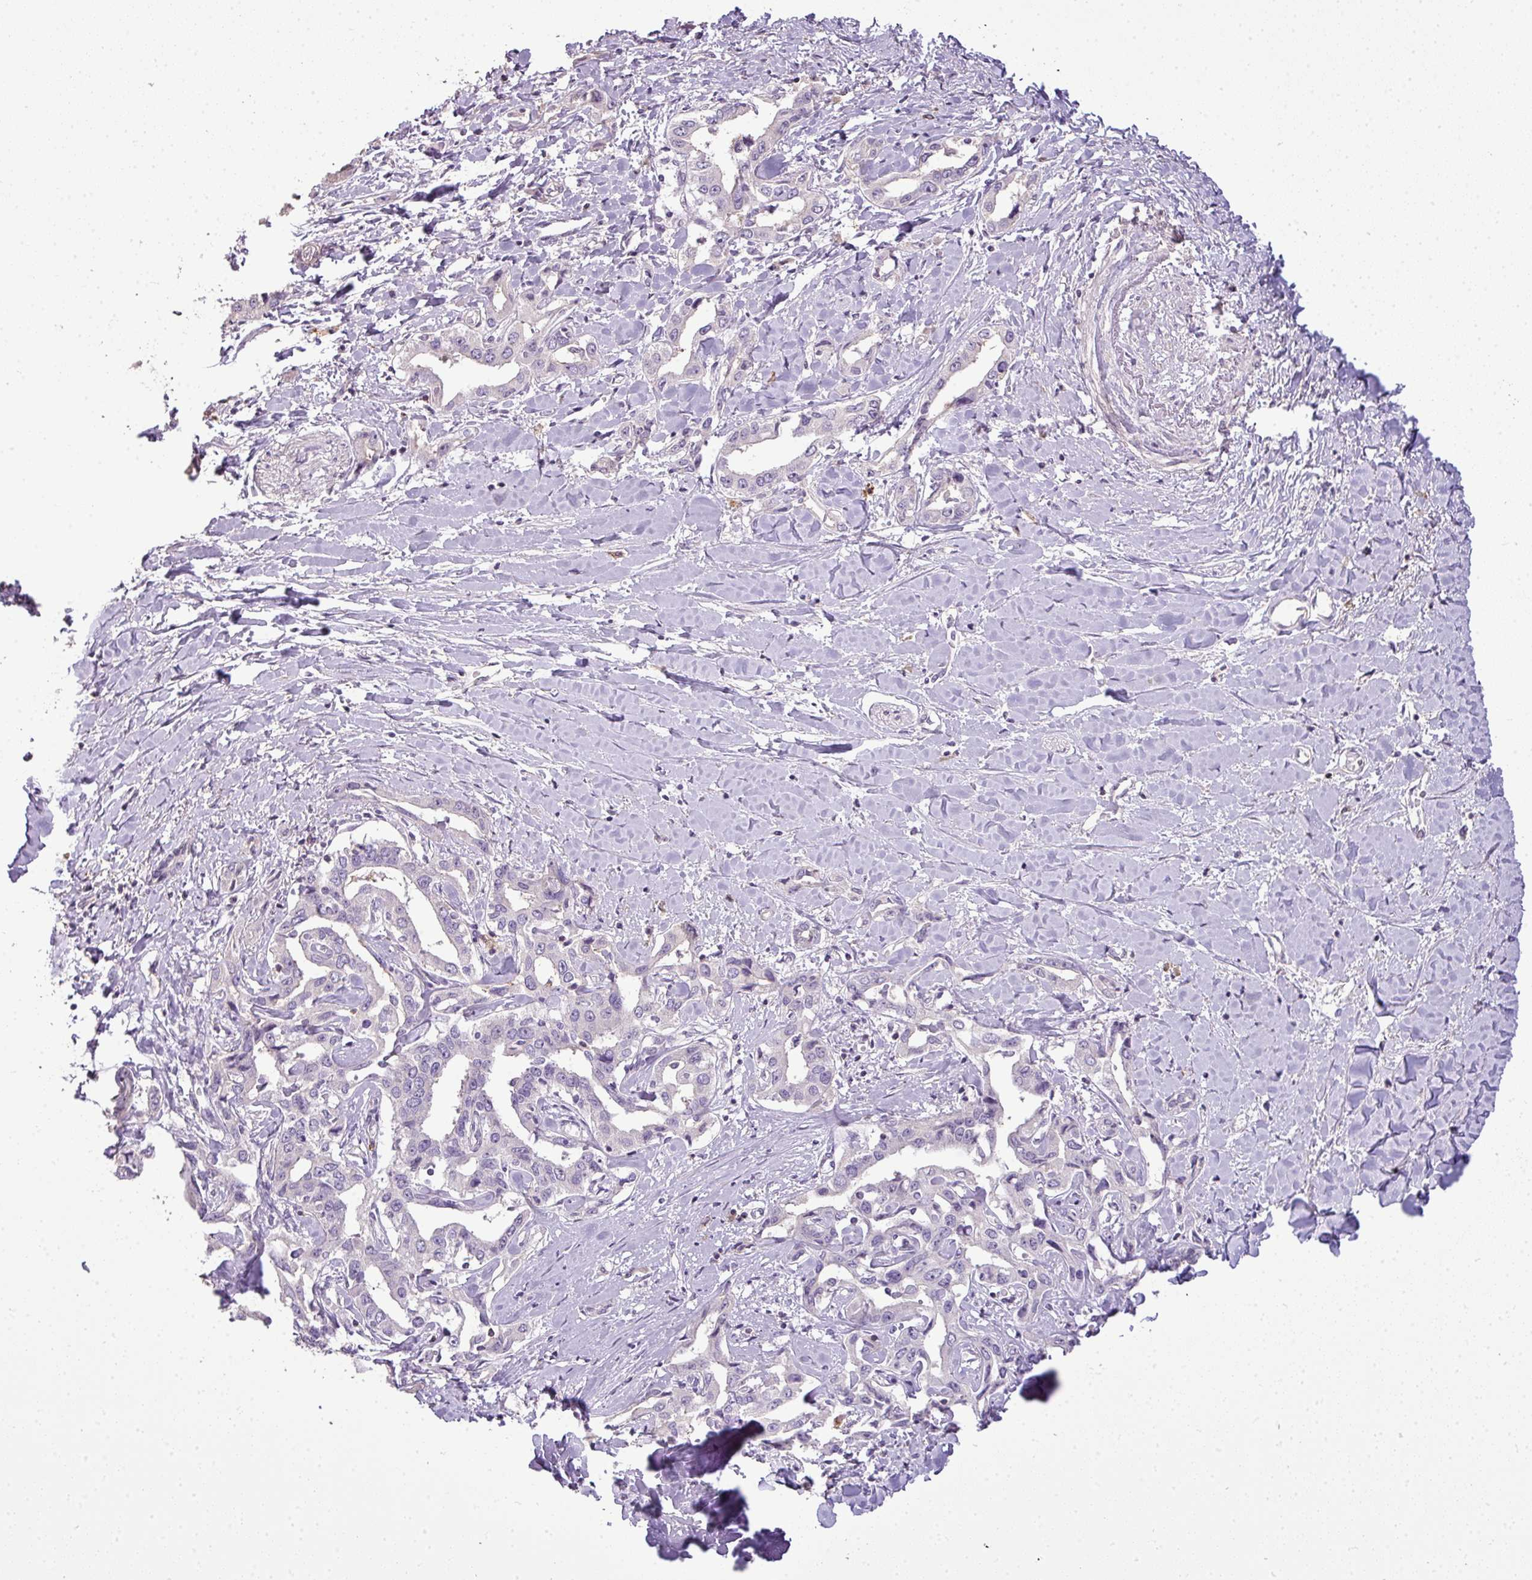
{"staining": {"intensity": "negative", "quantity": "none", "location": "none"}, "tissue": "liver cancer", "cell_type": "Tumor cells", "image_type": "cancer", "snomed": [{"axis": "morphology", "description": "Cholangiocarcinoma"}, {"axis": "topography", "description": "Liver"}], "caption": "This is an IHC micrograph of human cholangiocarcinoma (liver). There is no staining in tumor cells.", "gene": "LY9", "patient": {"sex": "male", "age": 59}}